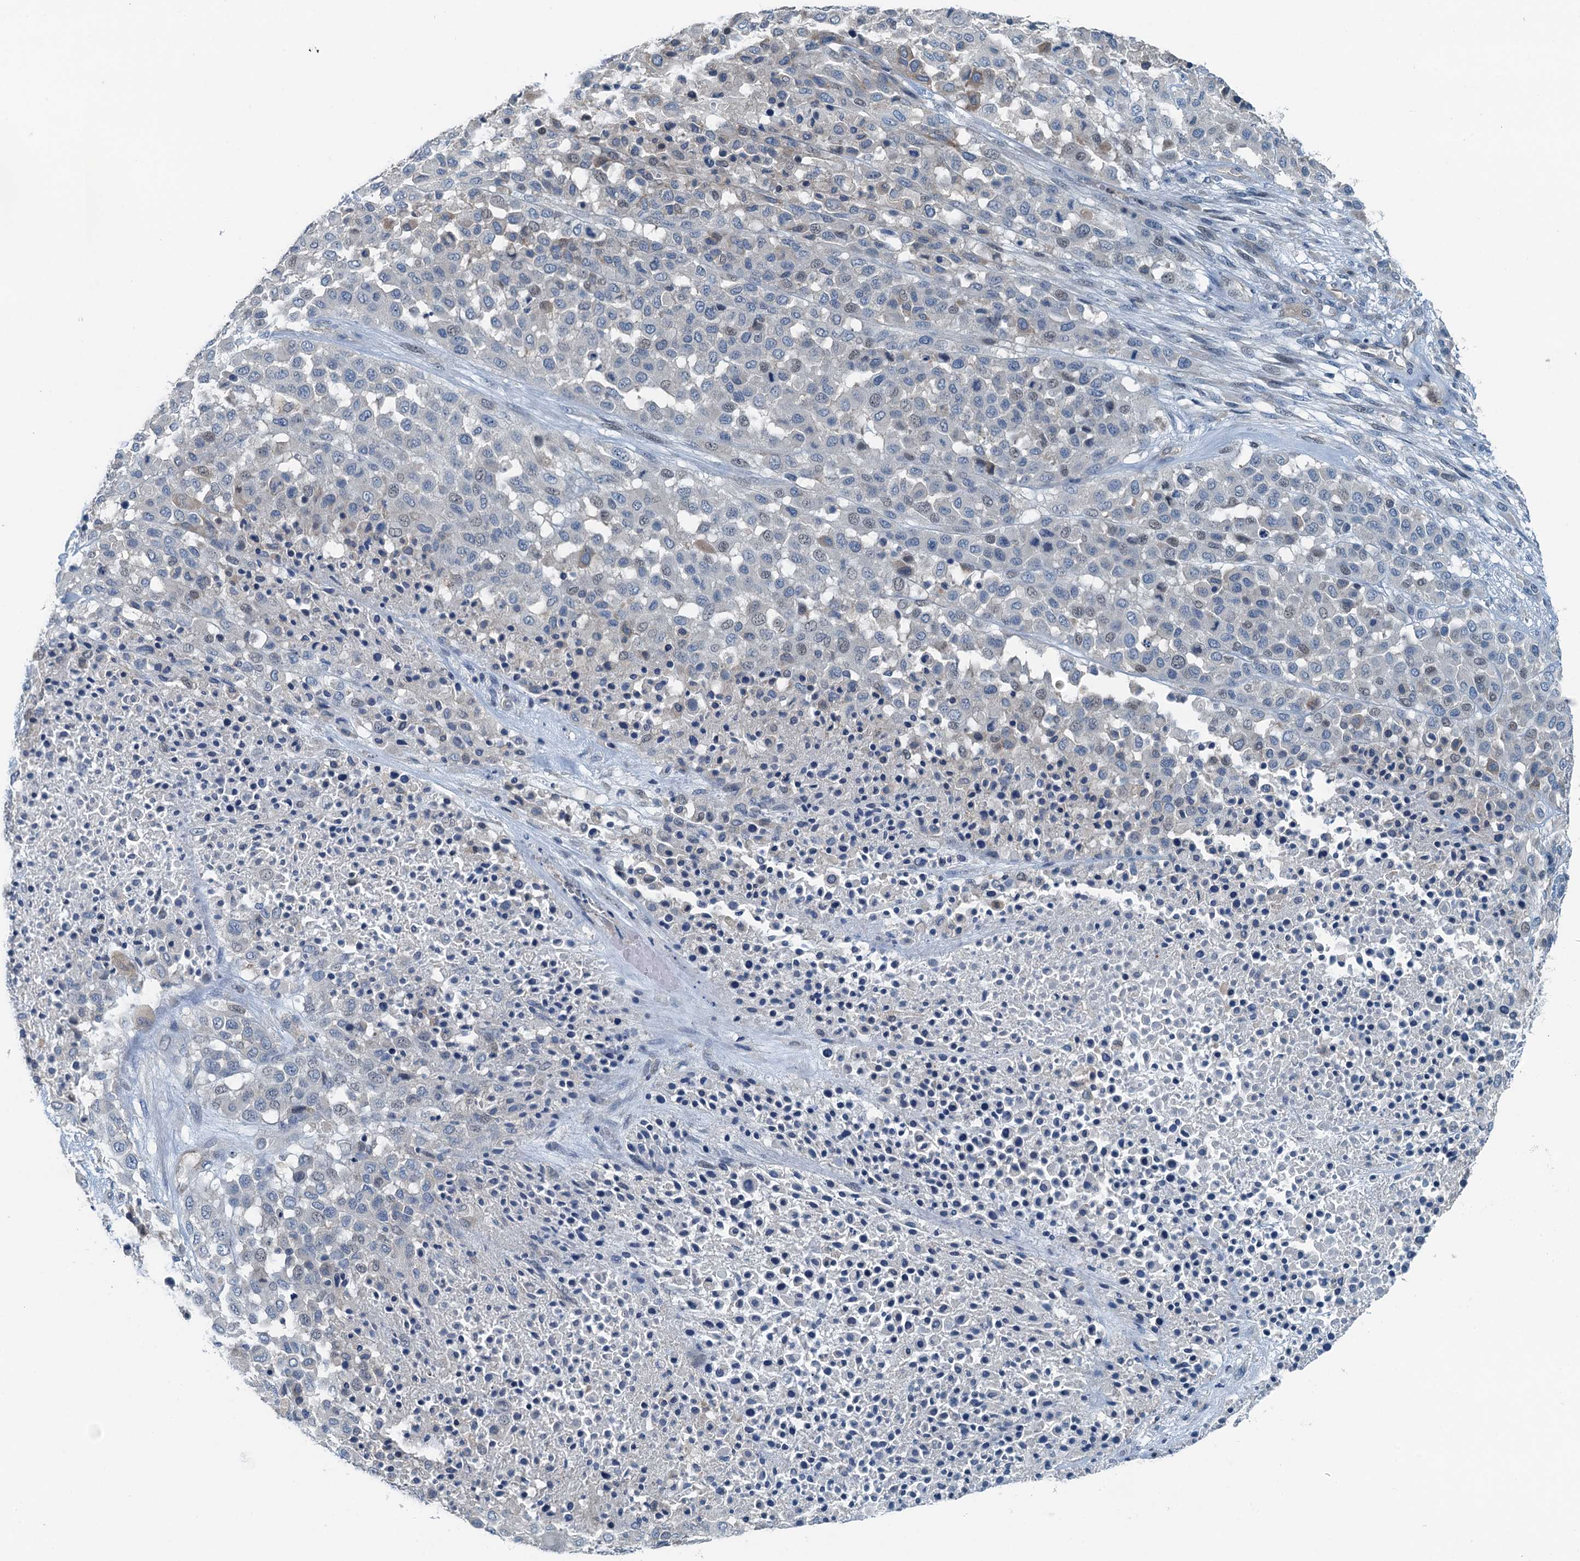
{"staining": {"intensity": "weak", "quantity": "<25%", "location": "cytoplasmic/membranous,nuclear"}, "tissue": "melanoma", "cell_type": "Tumor cells", "image_type": "cancer", "snomed": [{"axis": "morphology", "description": "Malignant melanoma, Metastatic site"}, {"axis": "topography", "description": "Skin"}], "caption": "Immunohistochemistry (IHC) micrograph of neoplastic tissue: melanoma stained with DAB (3,3'-diaminobenzidine) shows no significant protein staining in tumor cells.", "gene": "GFOD2", "patient": {"sex": "female", "age": 81}}